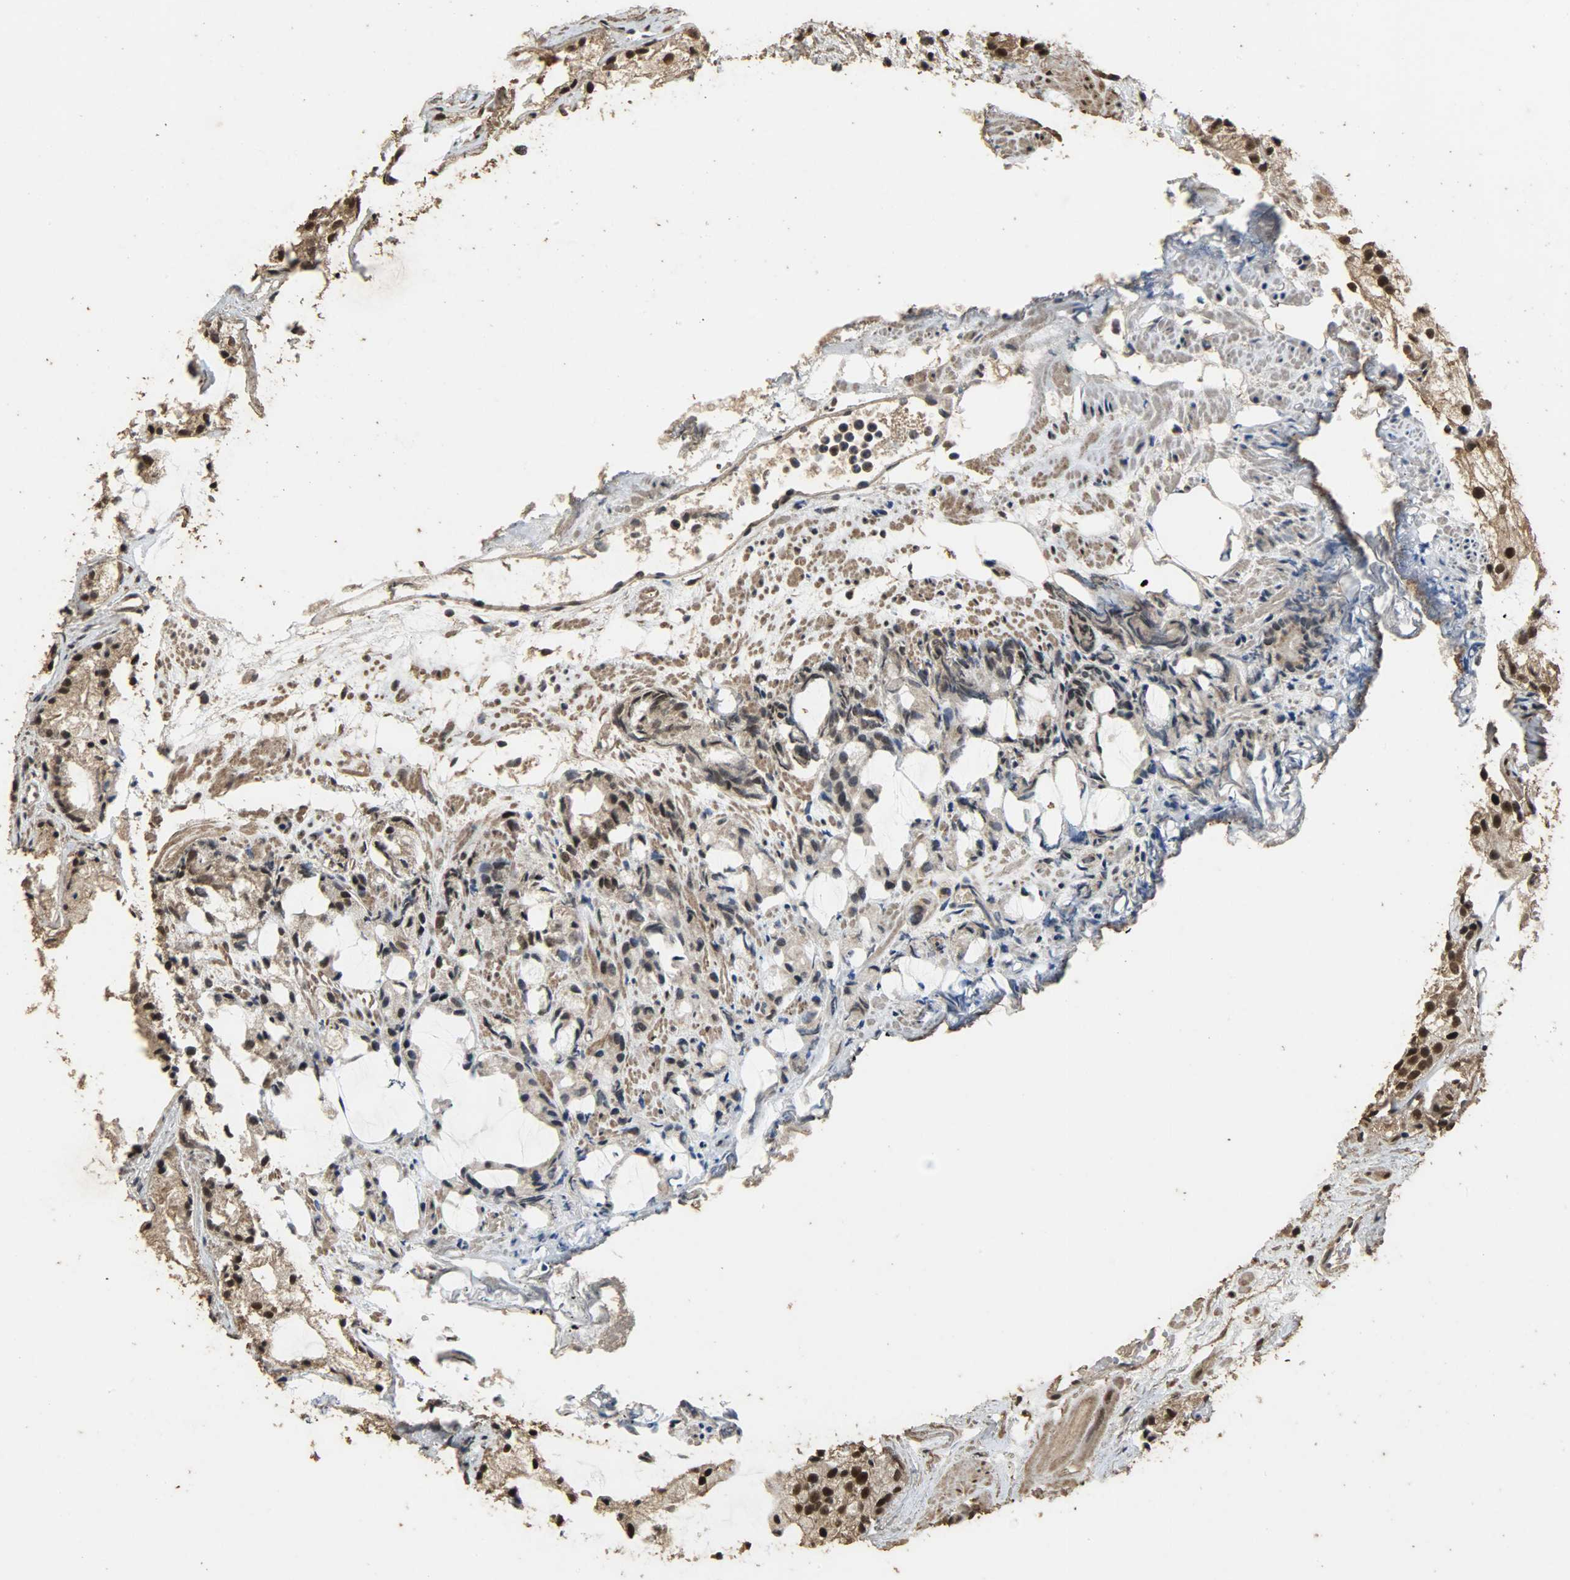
{"staining": {"intensity": "strong", "quantity": "25%-75%", "location": "nuclear"}, "tissue": "prostate cancer", "cell_type": "Tumor cells", "image_type": "cancer", "snomed": [{"axis": "morphology", "description": "Adenocarcinoma, High grade"}, {"axis": "topography", "description": "Prostate"}], "caption": "An immunohistochemistry (IHC) image of neoplastic tissue is shown. Protein staining in brown shows strong nuclear positivity in prostate high-grade adenocarcinoma within tumor cells.", "gene": "CCNT2", "patient": {"sex": "male", "age": 85}}